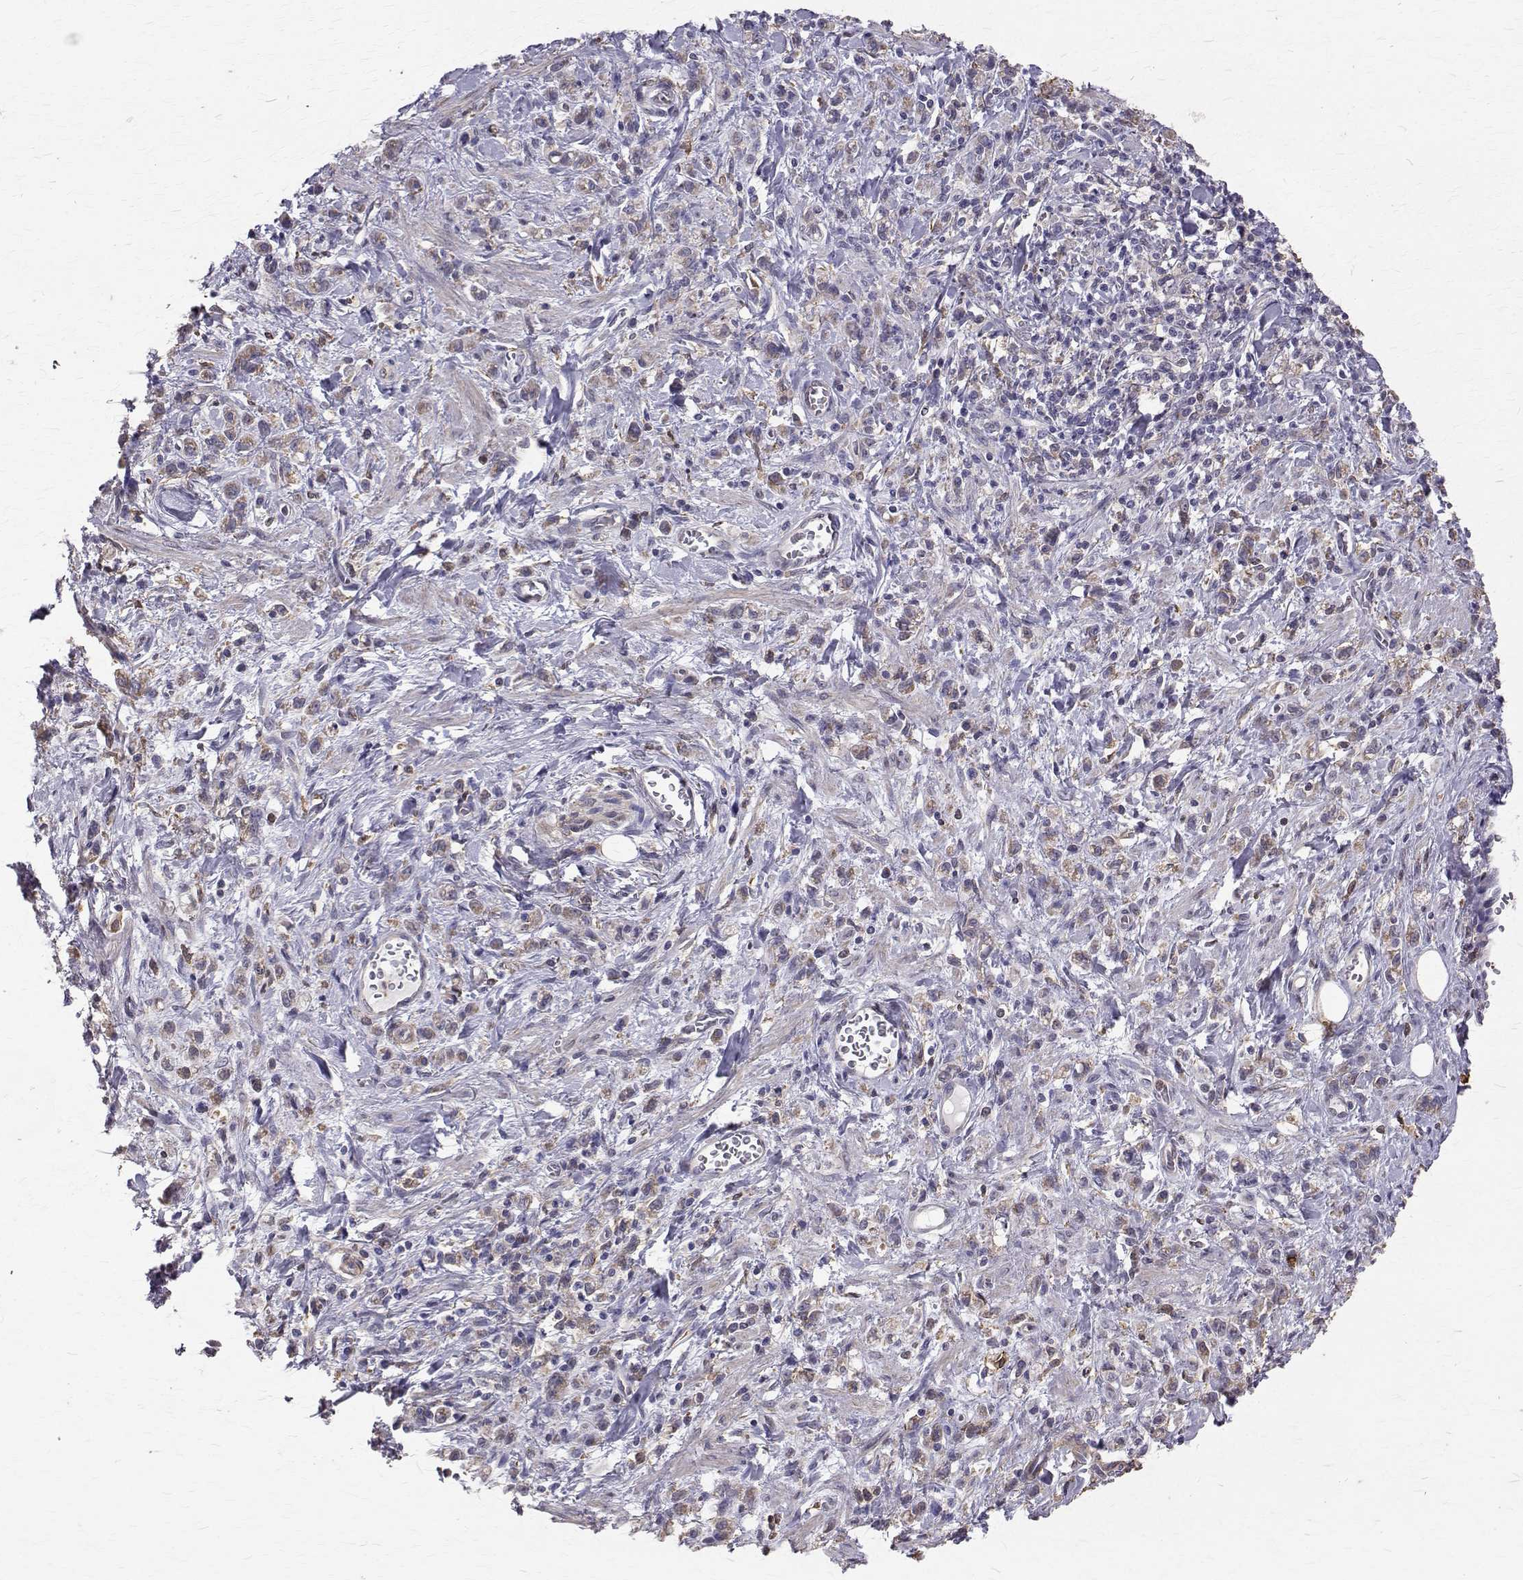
{"staining": {"intensity": "negative", "quantity": "none", "location": "none"}, "tissue": "stomach cancer", "cell_type": "Tumor cells", "image_type": "cancer", "snomed": [{"axis": "morphology", "description": "Adenocarcinoma, NOS"}, {"axis": "topography", "description": "Stomach"}], "caption": "Image shows no protein positivity in tumor cells of stomach cancer (adenocarcinoma) tissue.", "gene": "CCDC89", "patient": {"sex": "male", "age": 77}}